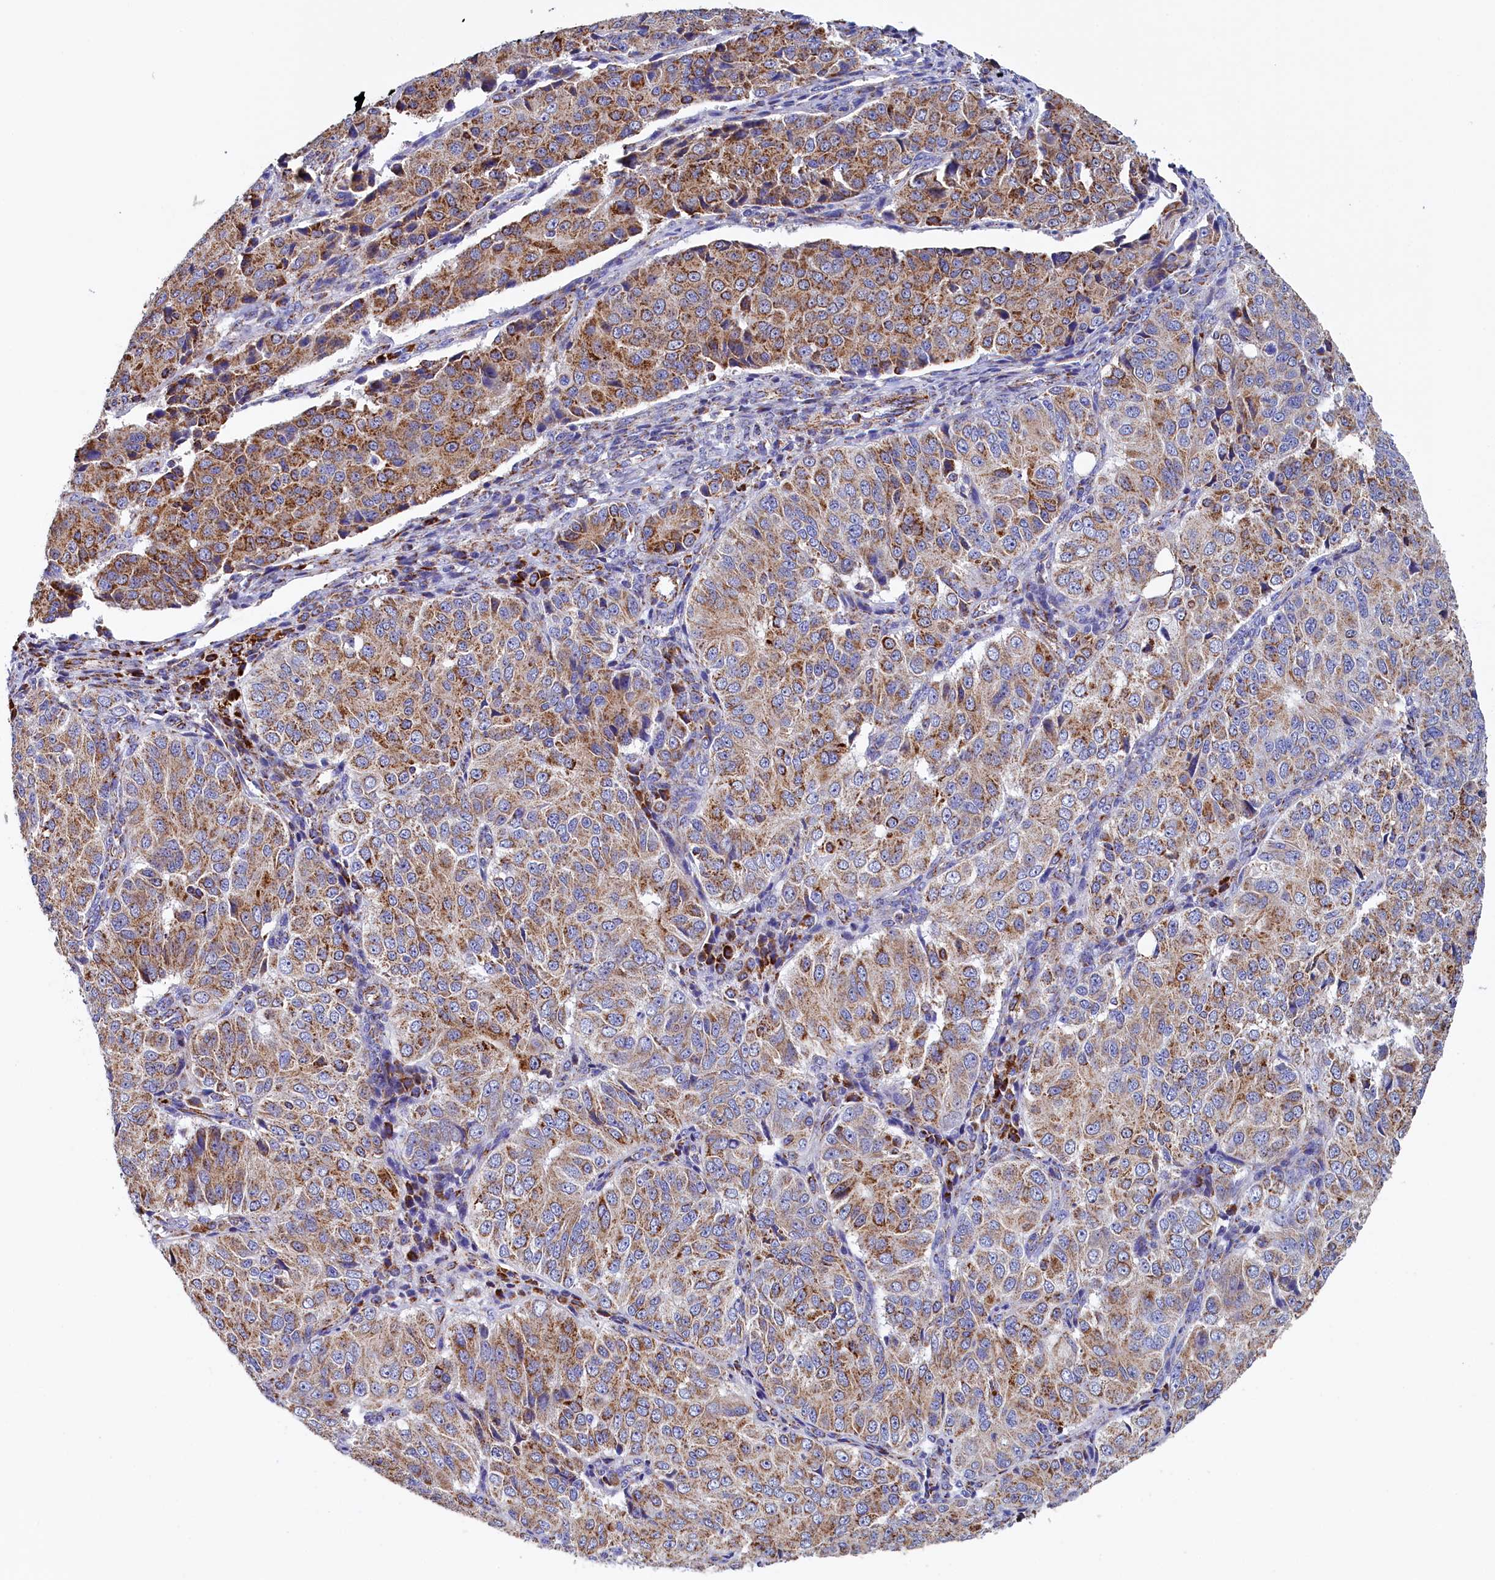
{"staining": {"intensity": "moderate", "quantity": ">75%", "location": "cytoplasmic/membranous"}, "tissue": "ovarian cancer", "cell_type": "Tumor cells", "image_type": "cancer", "snomed": [{"axis": "morphology", "description": "Carcinoma, endometroid"}, {"axis": "topography", "description": "Ovary"}], "caption": "Moderate cytoplasmic/membranous positivity is present in approximately >75% of tumor cells in ovarian endometroid carcinoma.", "gene": "SLC39A3", "patient": {"sex": "female", "age": 51}}